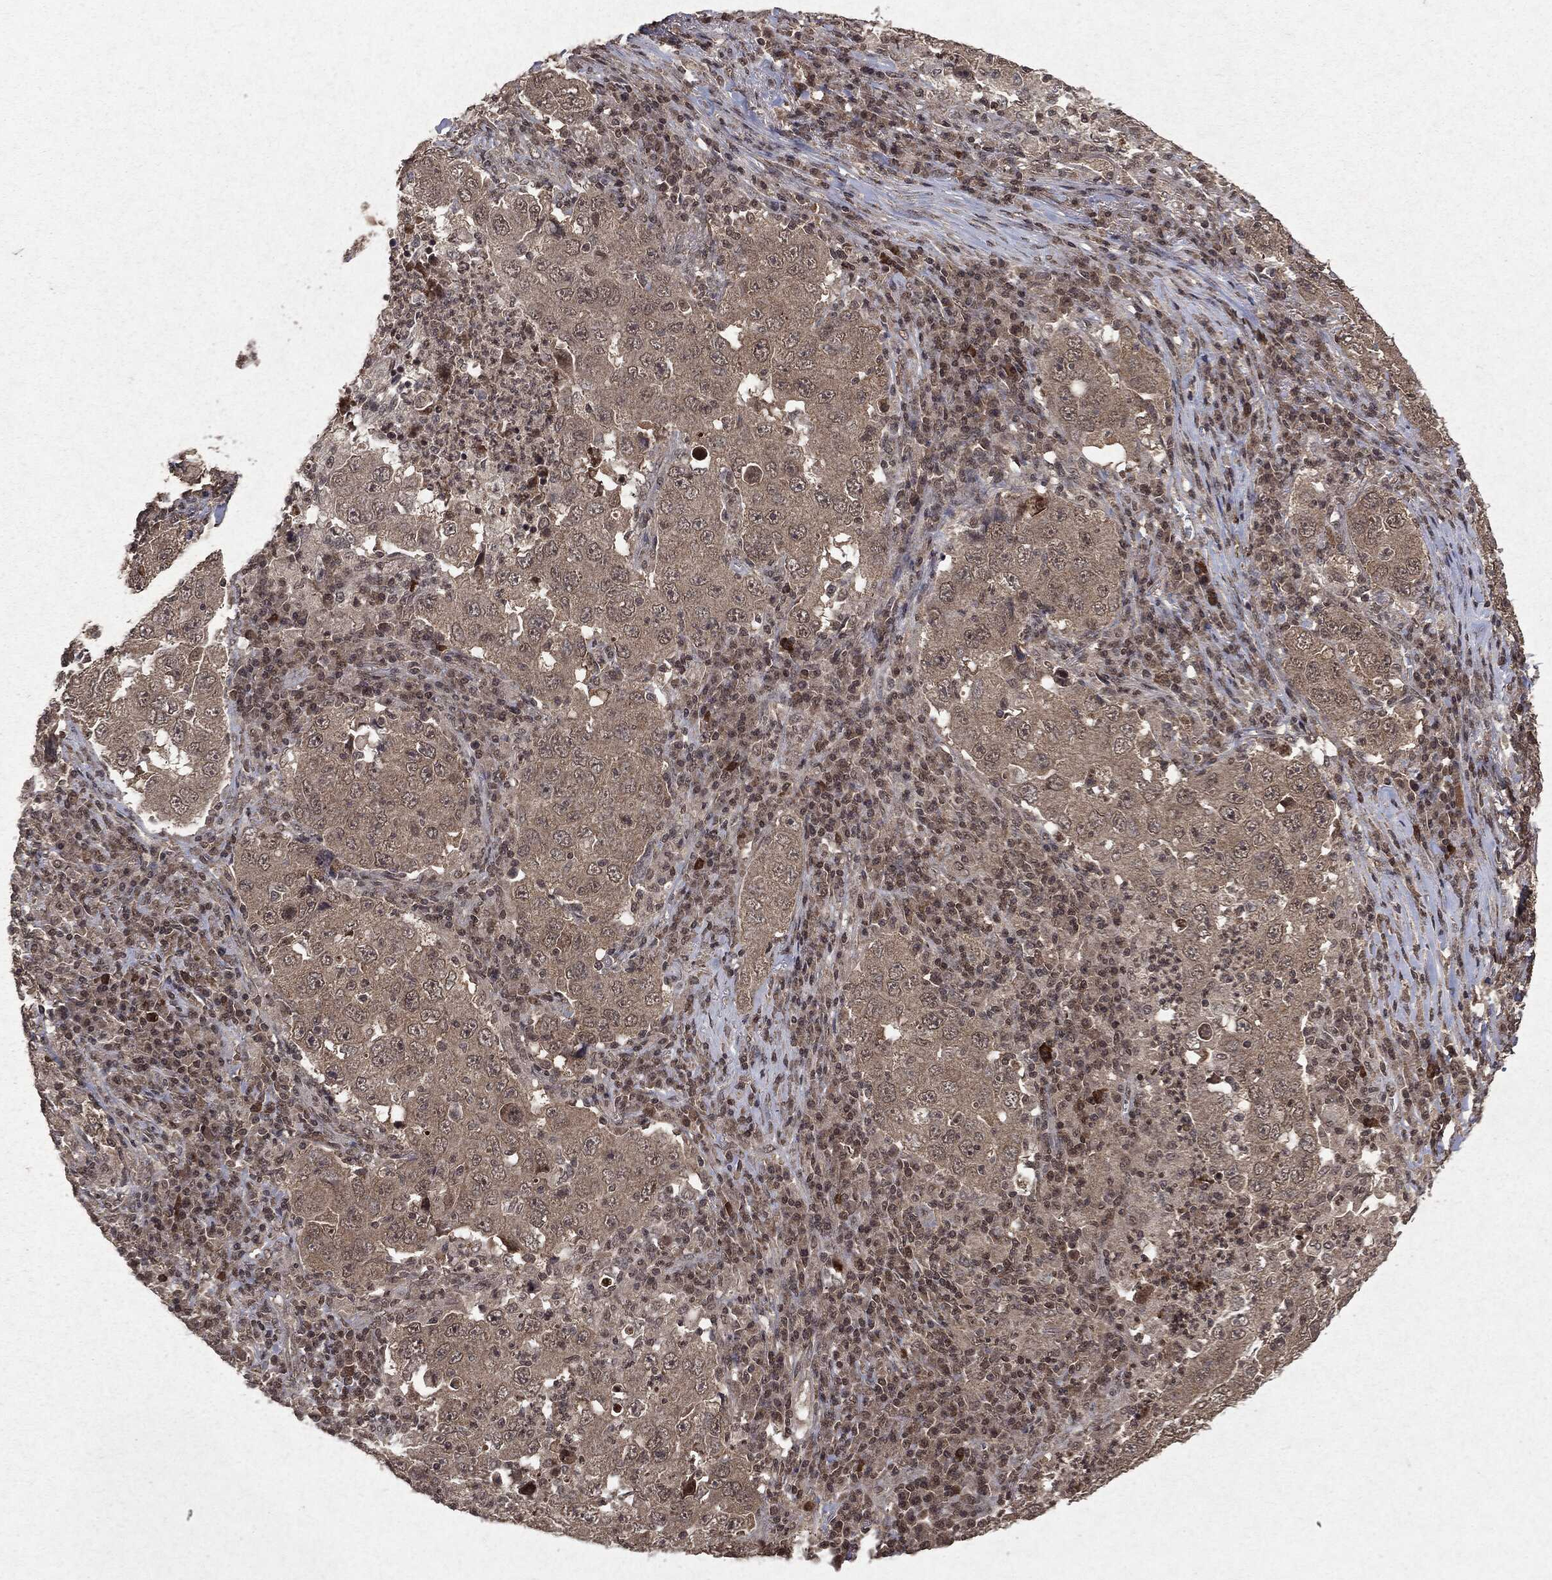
{"staining": {"intensity": "negative", "quantity": "none", "location": "none"}, "tissue": "lung cancer", "cell_type": "Tumor cells", "image_type": "cancer", "snomed": [{"axis": "morphology", "description": "Adenocarcinoma, NOS"}, {"axis": "topography", "description": "Lung"}], "caption": "Immunohistochemistry (IHC) of lung cancer (adenocarcinoma) displays no positivity in tumor cells.", "gene": "PEBP1", "patient": {"sex": "male", "age": 73}}